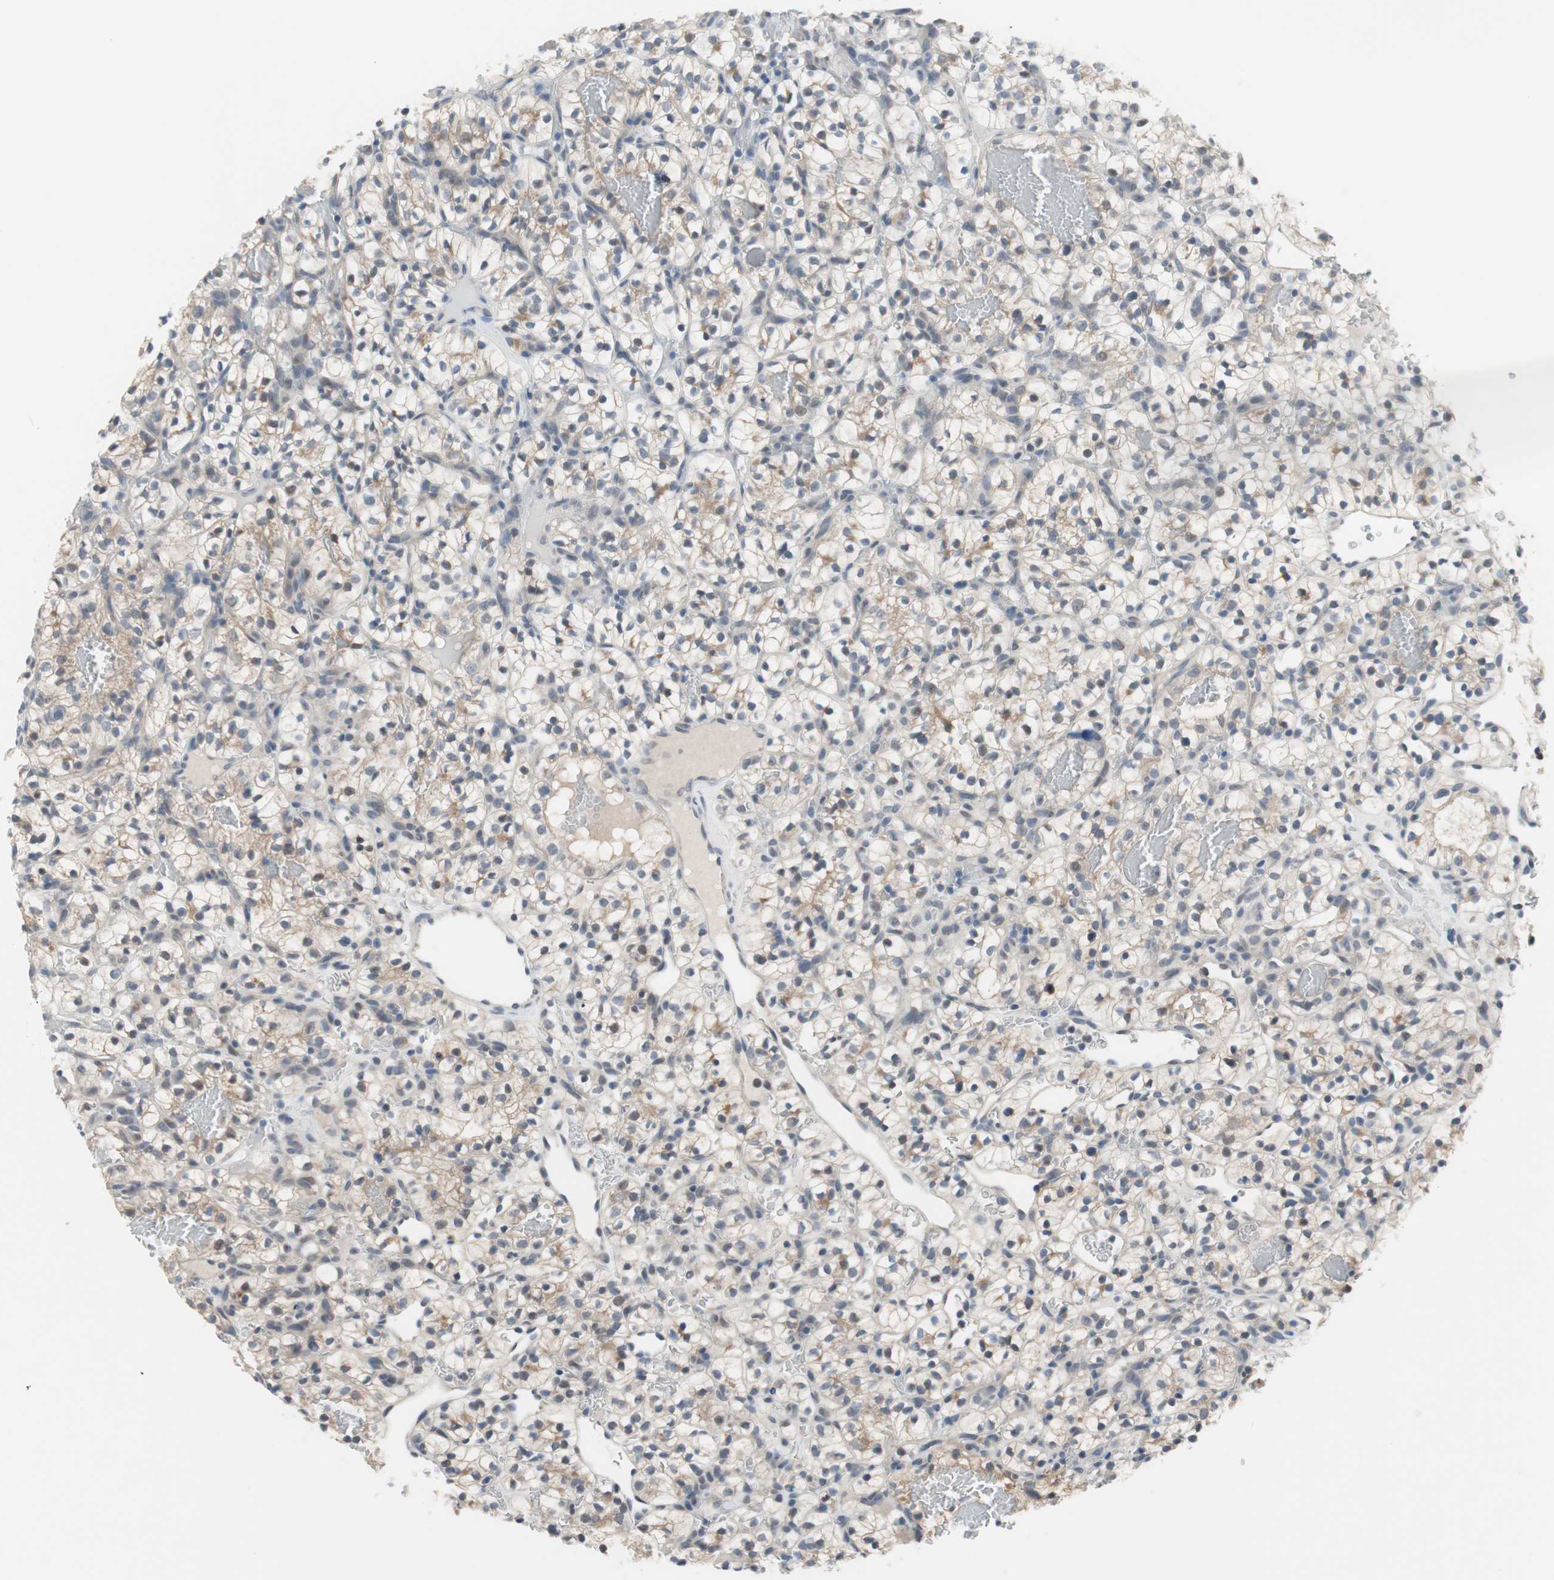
{"staining": {"intensity": "weak", "quantity": "<25%", "location": "cytoplasmic/membranous"}, "tissue": "renal cancer", "cell_type": "Tumor cells", "image_type": "cancer", "snomed": [{"axis": "morphology", "description": "Adenocarcinoma, NOS"}, {"axis": "topography", "description": "Kidney"}], "caption": "Renal cancer was stained to show a protein in brown. There is no significant positivity in tumor cells.", "gene": "GRHL1", "patient": {"sex": "female", "age": 57}}